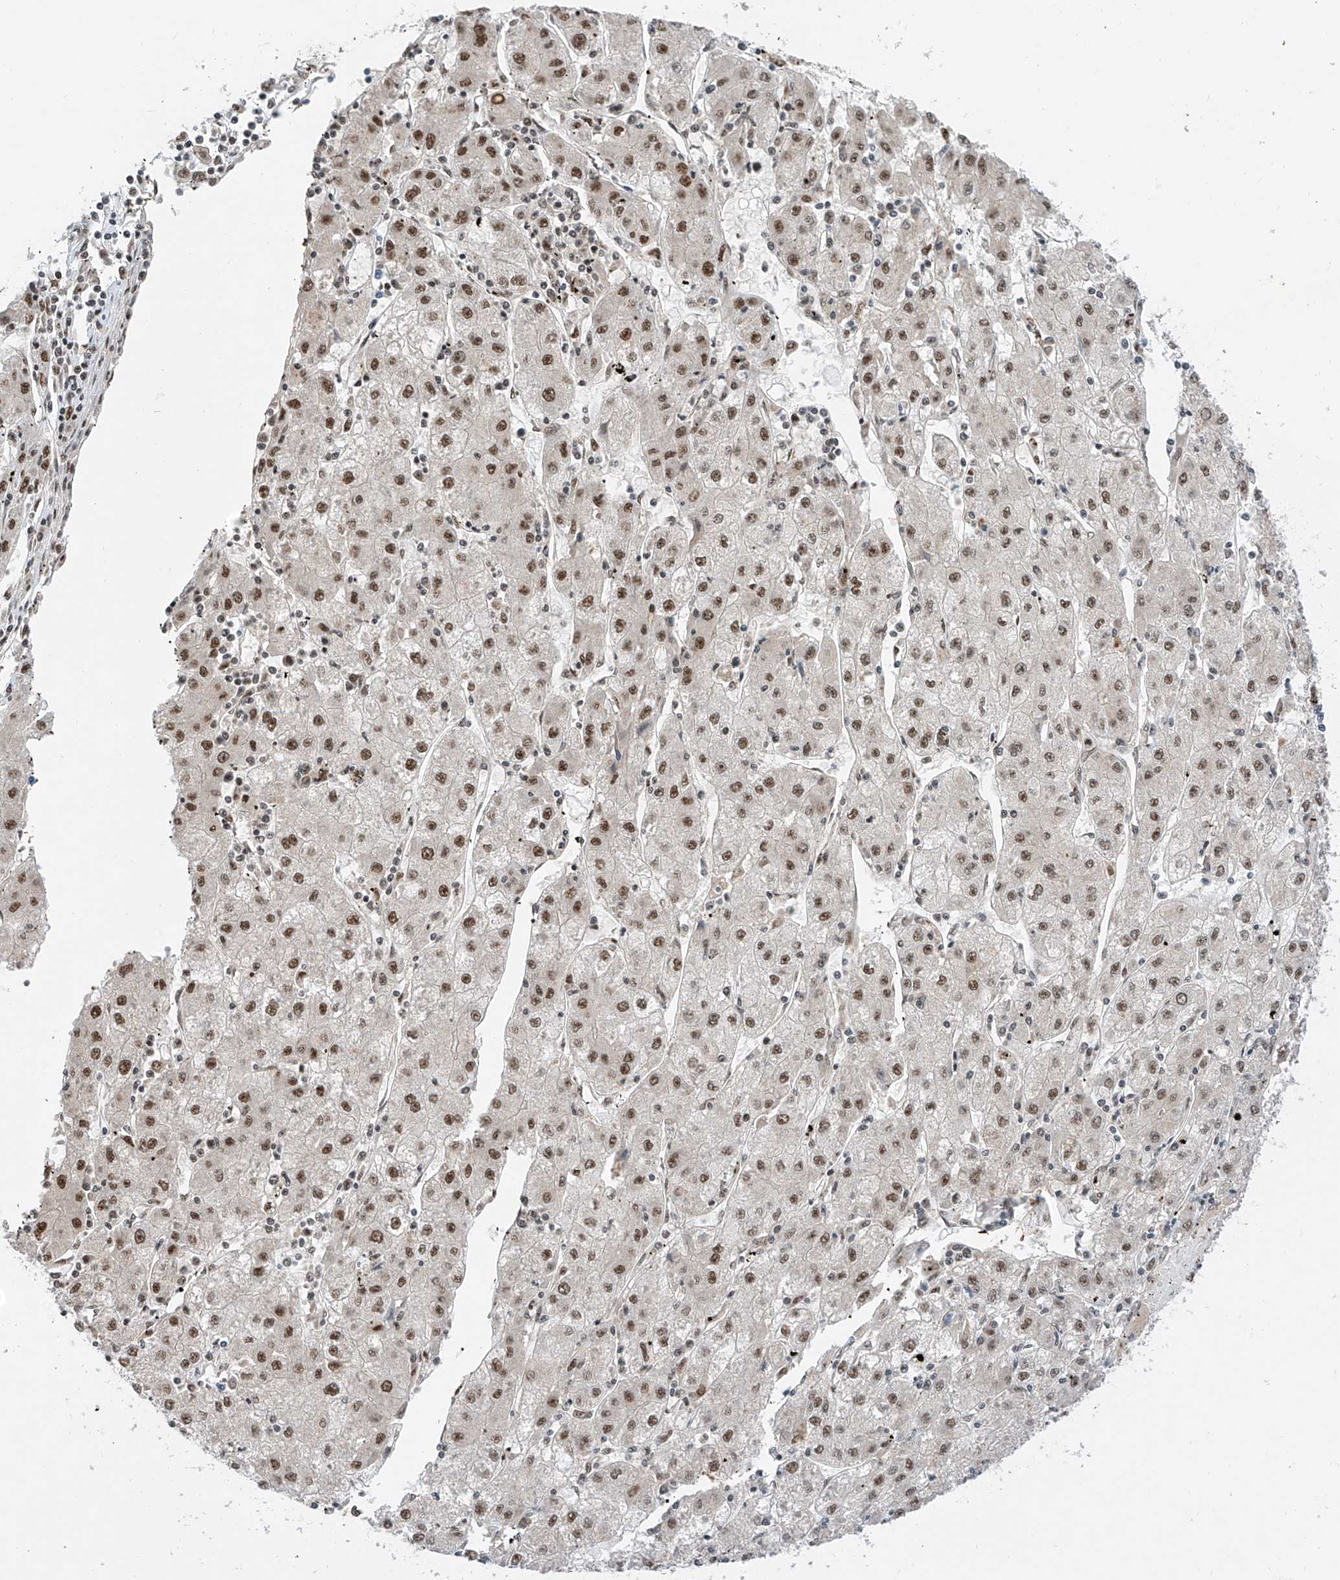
{"staining": {"intensity": "moderate", "quantity": ">75%", "location": "nuclear"}, "tissue": "liver cancer", "cell_type": "Tumor cells", "image_type": "cancer", "snomed": [{"axis": "morphology", "description": "Carcinoma, Hepatocellular, NOS"}, {"axis": "topography", "description": "Liver"}], "caption": "Protein staining of hepatocellular carcinoma (liver) tissue reveals moderate nuclear positivity in approximately >75% of tumor cells.", "gene": "RPAIN", "patient": {"sex": "male", "age": 72}}